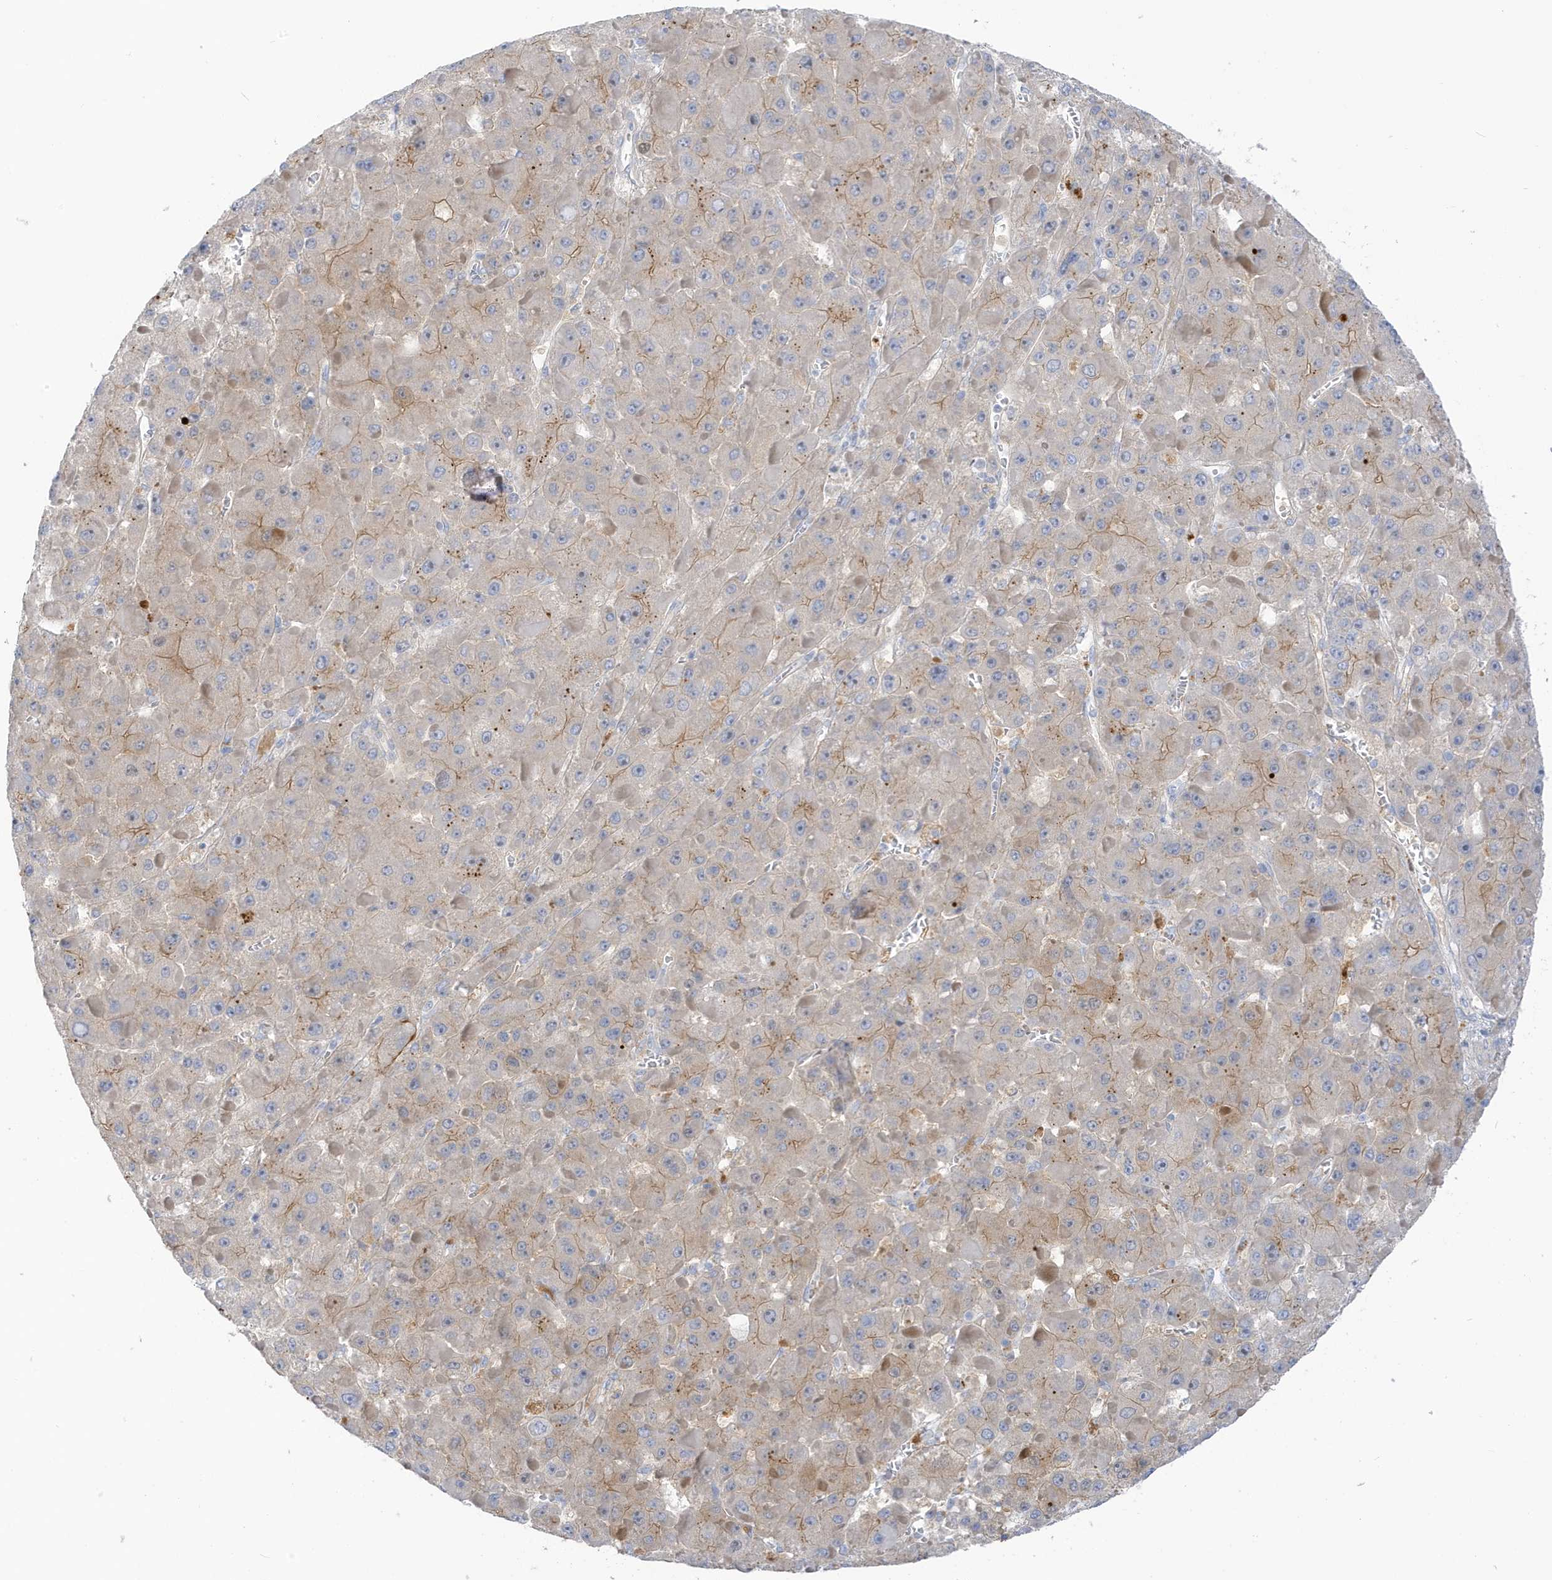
{"staining": {"intensity": "weak", "quantity": "25%-75%", "location": "cytoplasmic/membranous"}, "tissue": "liver cancer", "cell_type": "Tumor cells", "image_type": "cancer", "snomed": [{"axis": "morphology", "description": "Carcinoma, Hepatocellular, NOS"}, {"axis": "topography", "description": "Liver"}], "caption": "About 25%-75% of tumor cells in hepatocellular carcinoma (liver) show weak cytoplasmic/membranous protein expression as visualized by brown immunohistochemical staining.", "gene": "ATP13A5", "patient": {"sex": "female", "age": 73}}